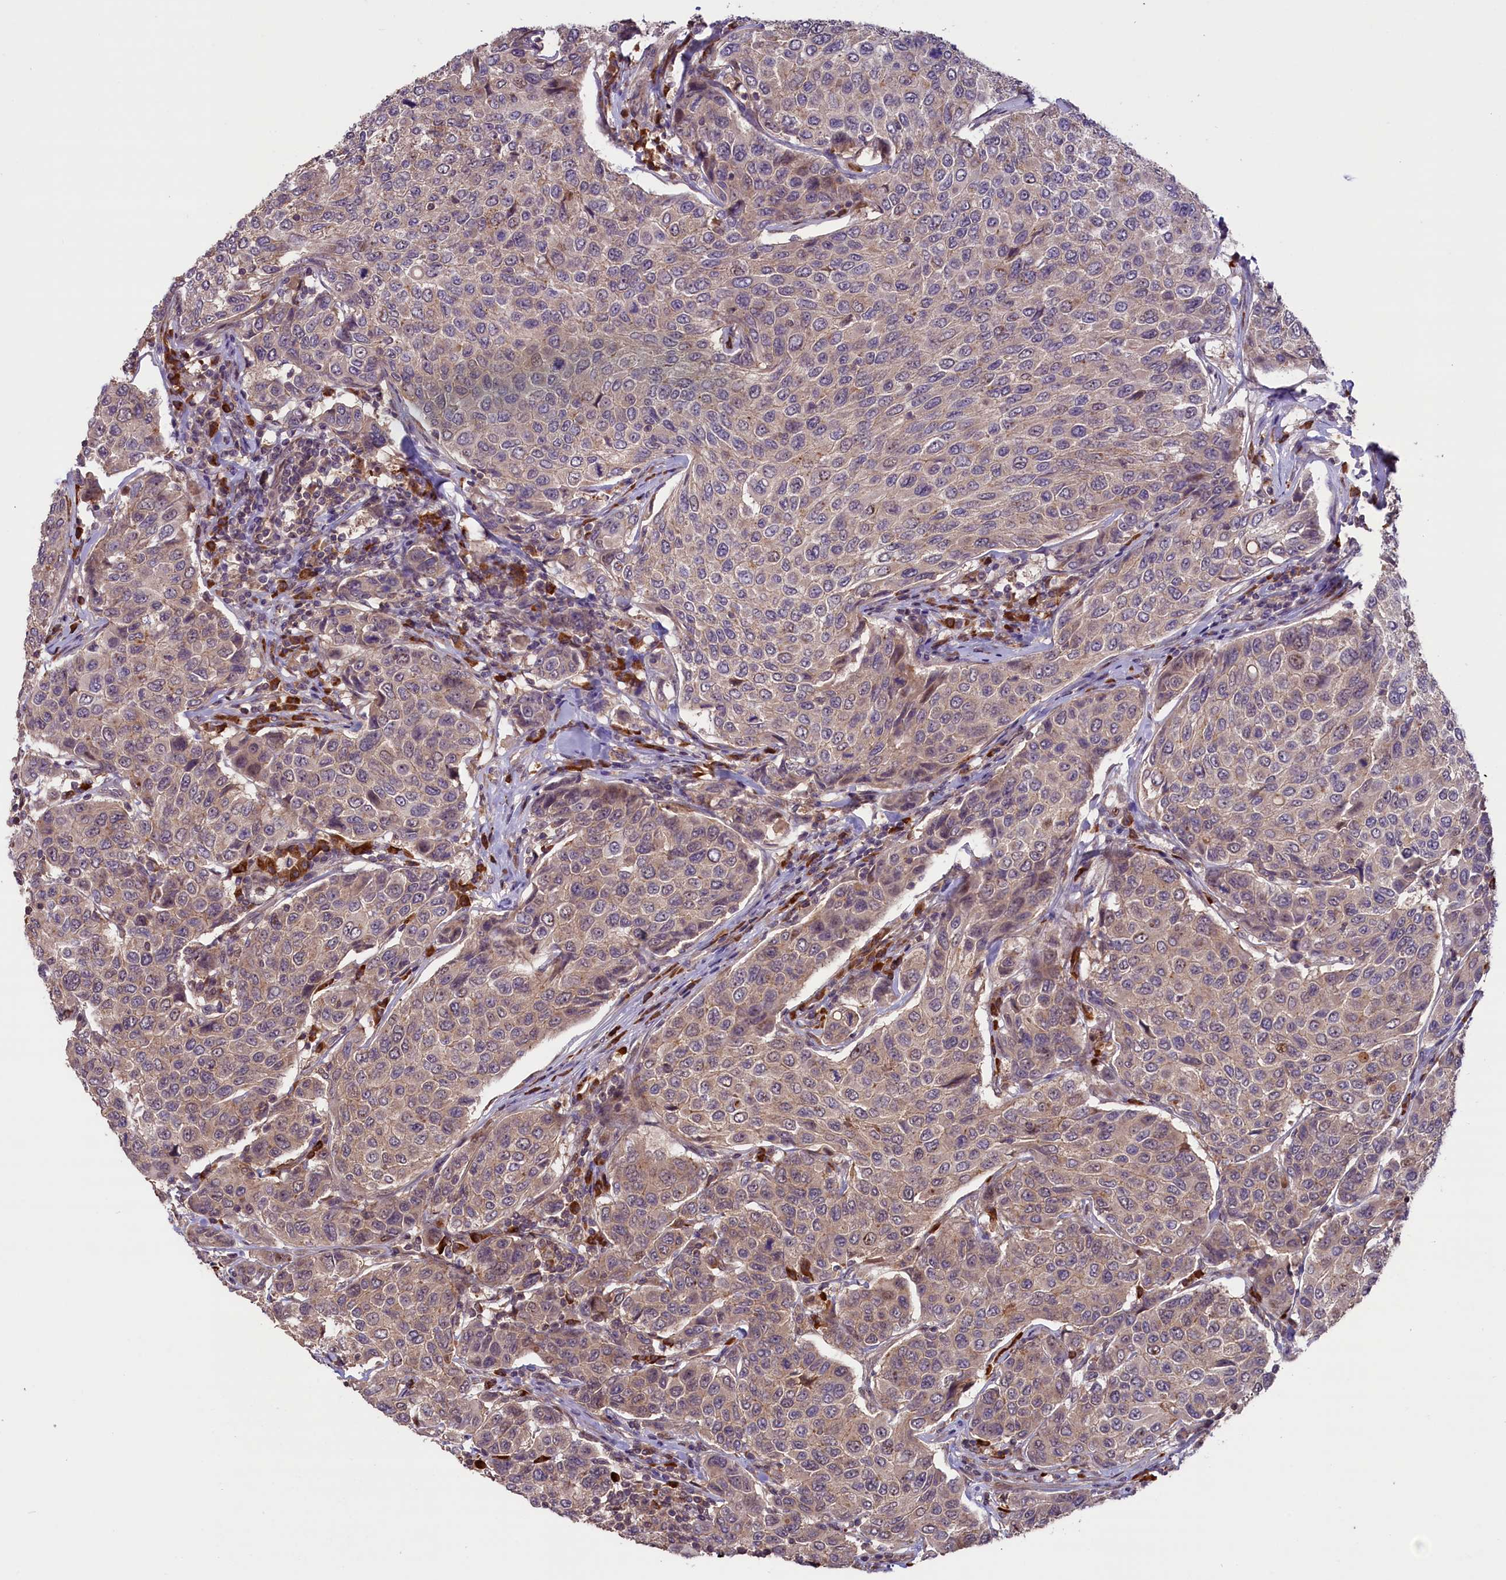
{"staining": {"intensity": "weak", "quantity": "<25%", "location": "cytoplasmic/membranous"}, "tissue": "breast cancer", "cell_type": "Tumor cells", "image_type": "cancer", "snomed": [{"axis": "morphology", "description": "Duct carcinoma"}, {"axis": "topography", "description": "Breast"}], "caption": "Infiltrating ductal carcinoma (breast) was stained to show a protein in brown. There is no significant staining in tumor cells.", "gene": "RIC8A", "patient": {"sex": "female", "age": 55}}